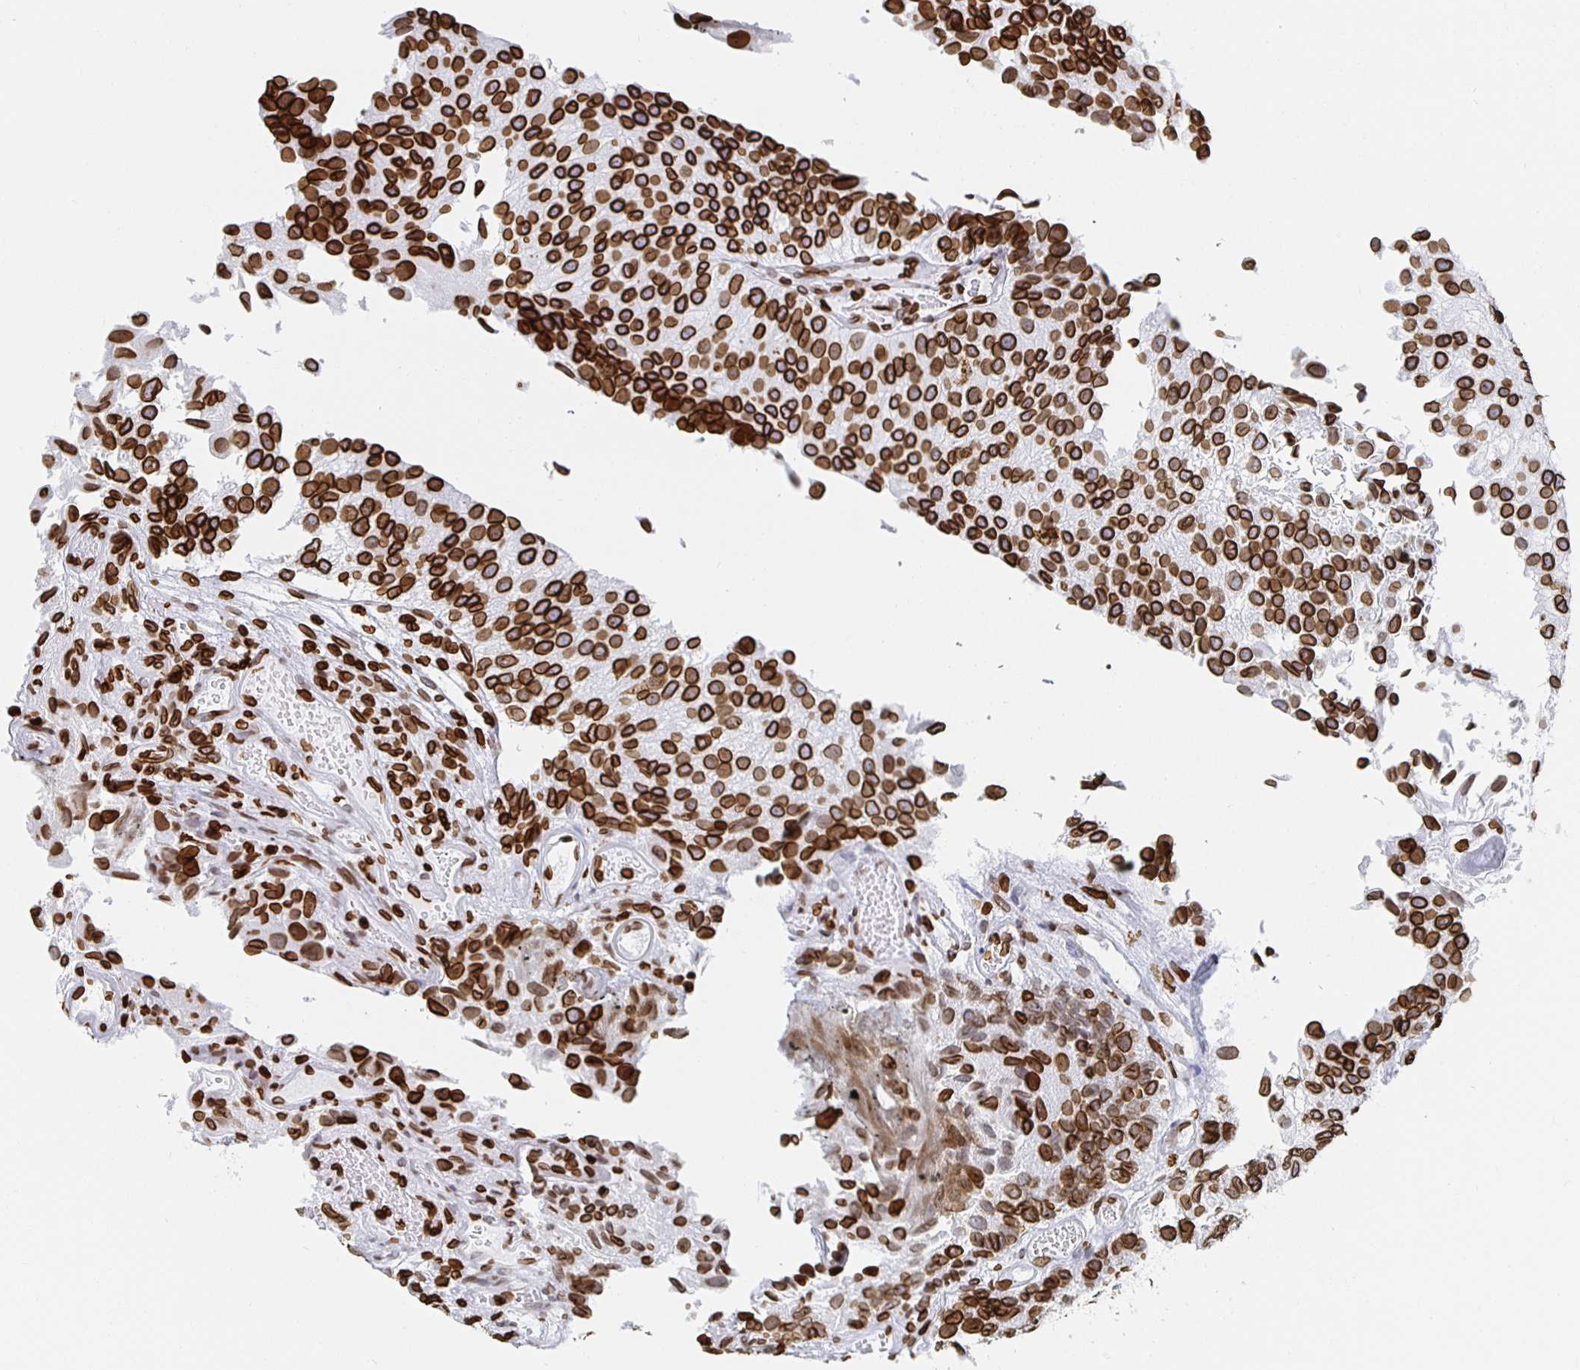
{"staining": {"intensity": "strong", "quantity": ">75%", "location": "cytoplasmic/membranous,nuclear"}, "tissue": "urothelial cancer", "cell_type": "Tumor cells", "image_type": "cancer", "snomed": [{"axis": "morphology", "description": "Urothelial carcinoma, NOS"}, {"axis": "topography", "description": "Urinary bladder"}], "caption": "Tumor cells show strong cytoplasmic/membranous and nuclear expression in approximately >75% of cells in urothelial cancer. (brown staining indicates protein expression, while blue staining denotes nuclei).", "gene": "LMNB1", "patient": {"sex": "male", "age": 87}}